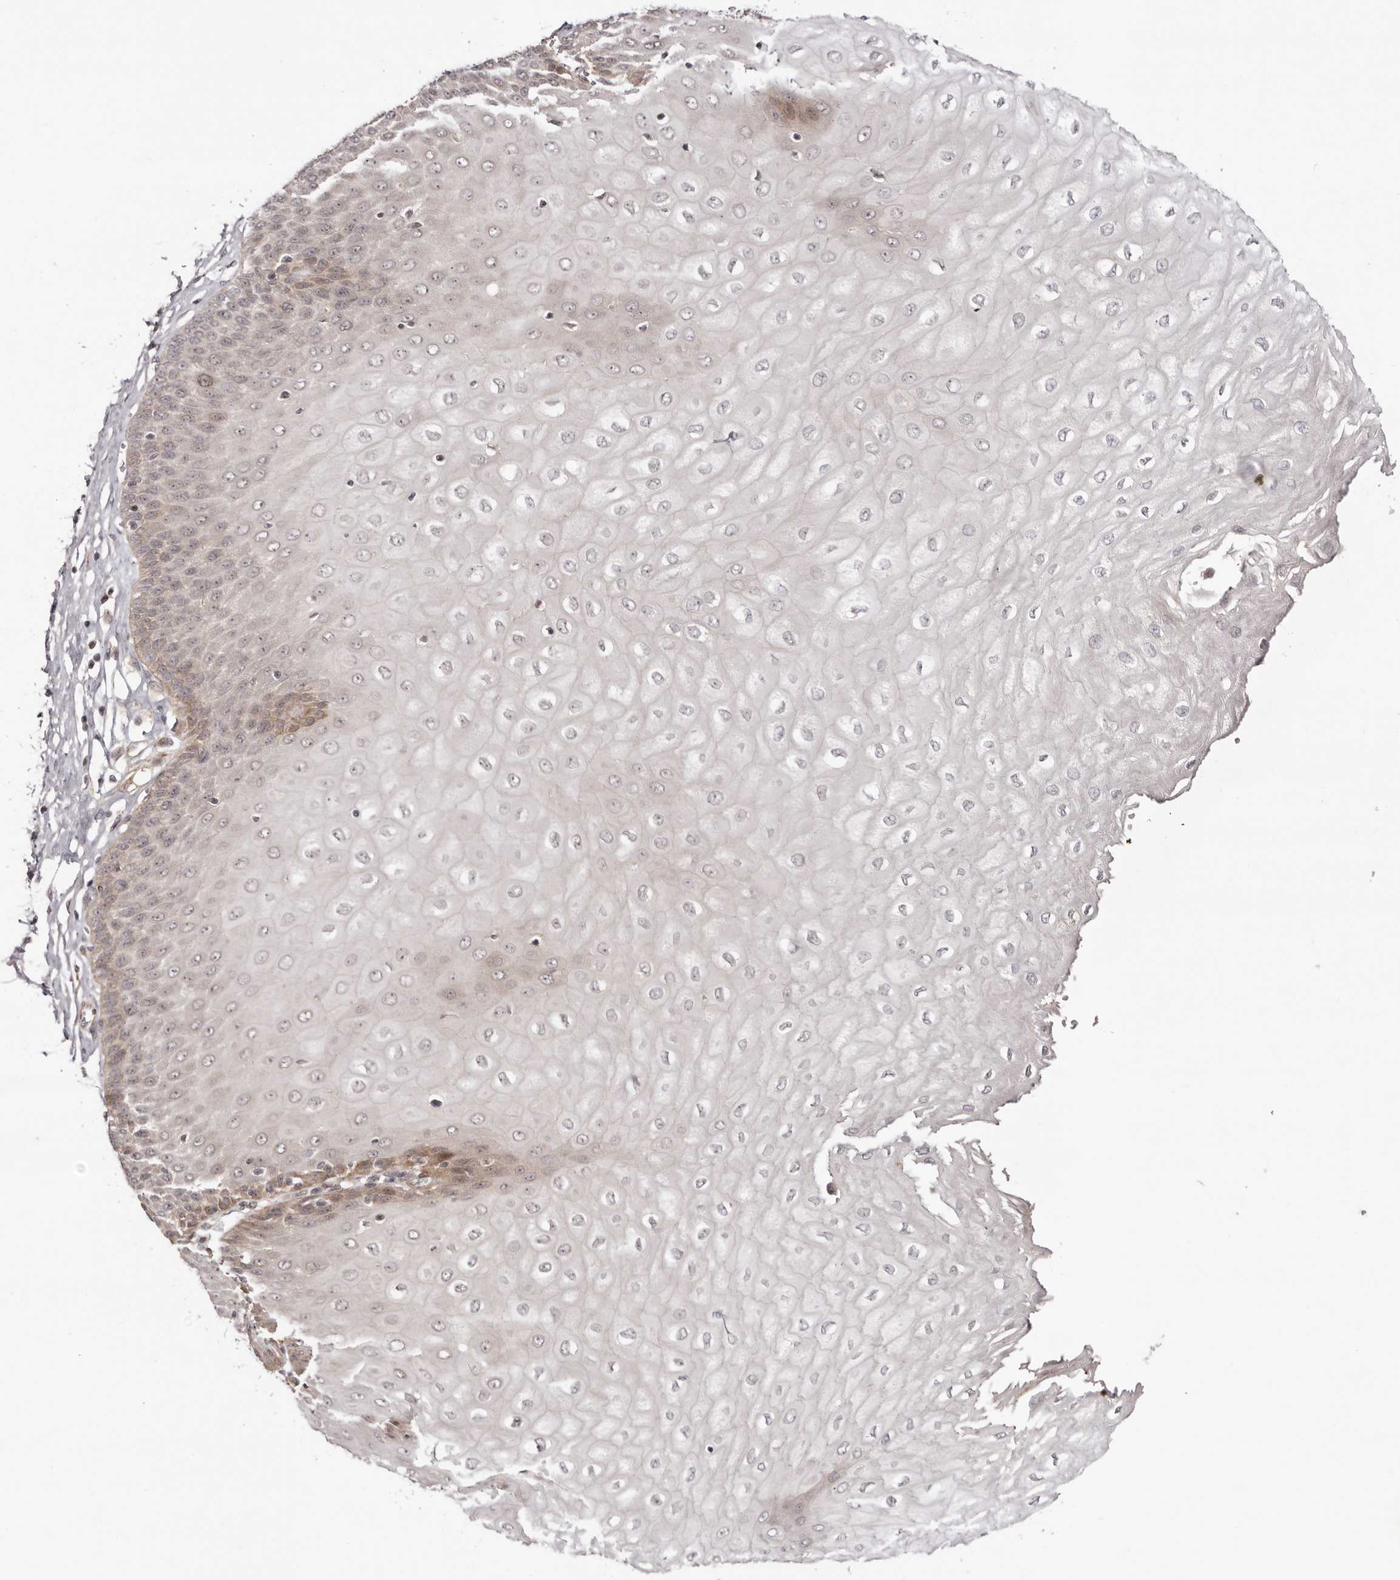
{"staining": {"intensity": "moderate", "quantity": "25%-75%", "location": "cytoplasmic/membranous"}, "tissue": "esophagus", "cell_type": "Squamous epithelial cells", "image_type": "normal", "snomed": [{"axis": "morphology", "description": "Normal tissue, NOS"}, {"axis": "topography", "description": "Esophagus"}], "caption": "Human esophagus stained with a protein marker demonstrates moderate staining in squamous epithelial cells.", "gene": "MICAL2", "patient": {"sex": "male", "age": 60}}